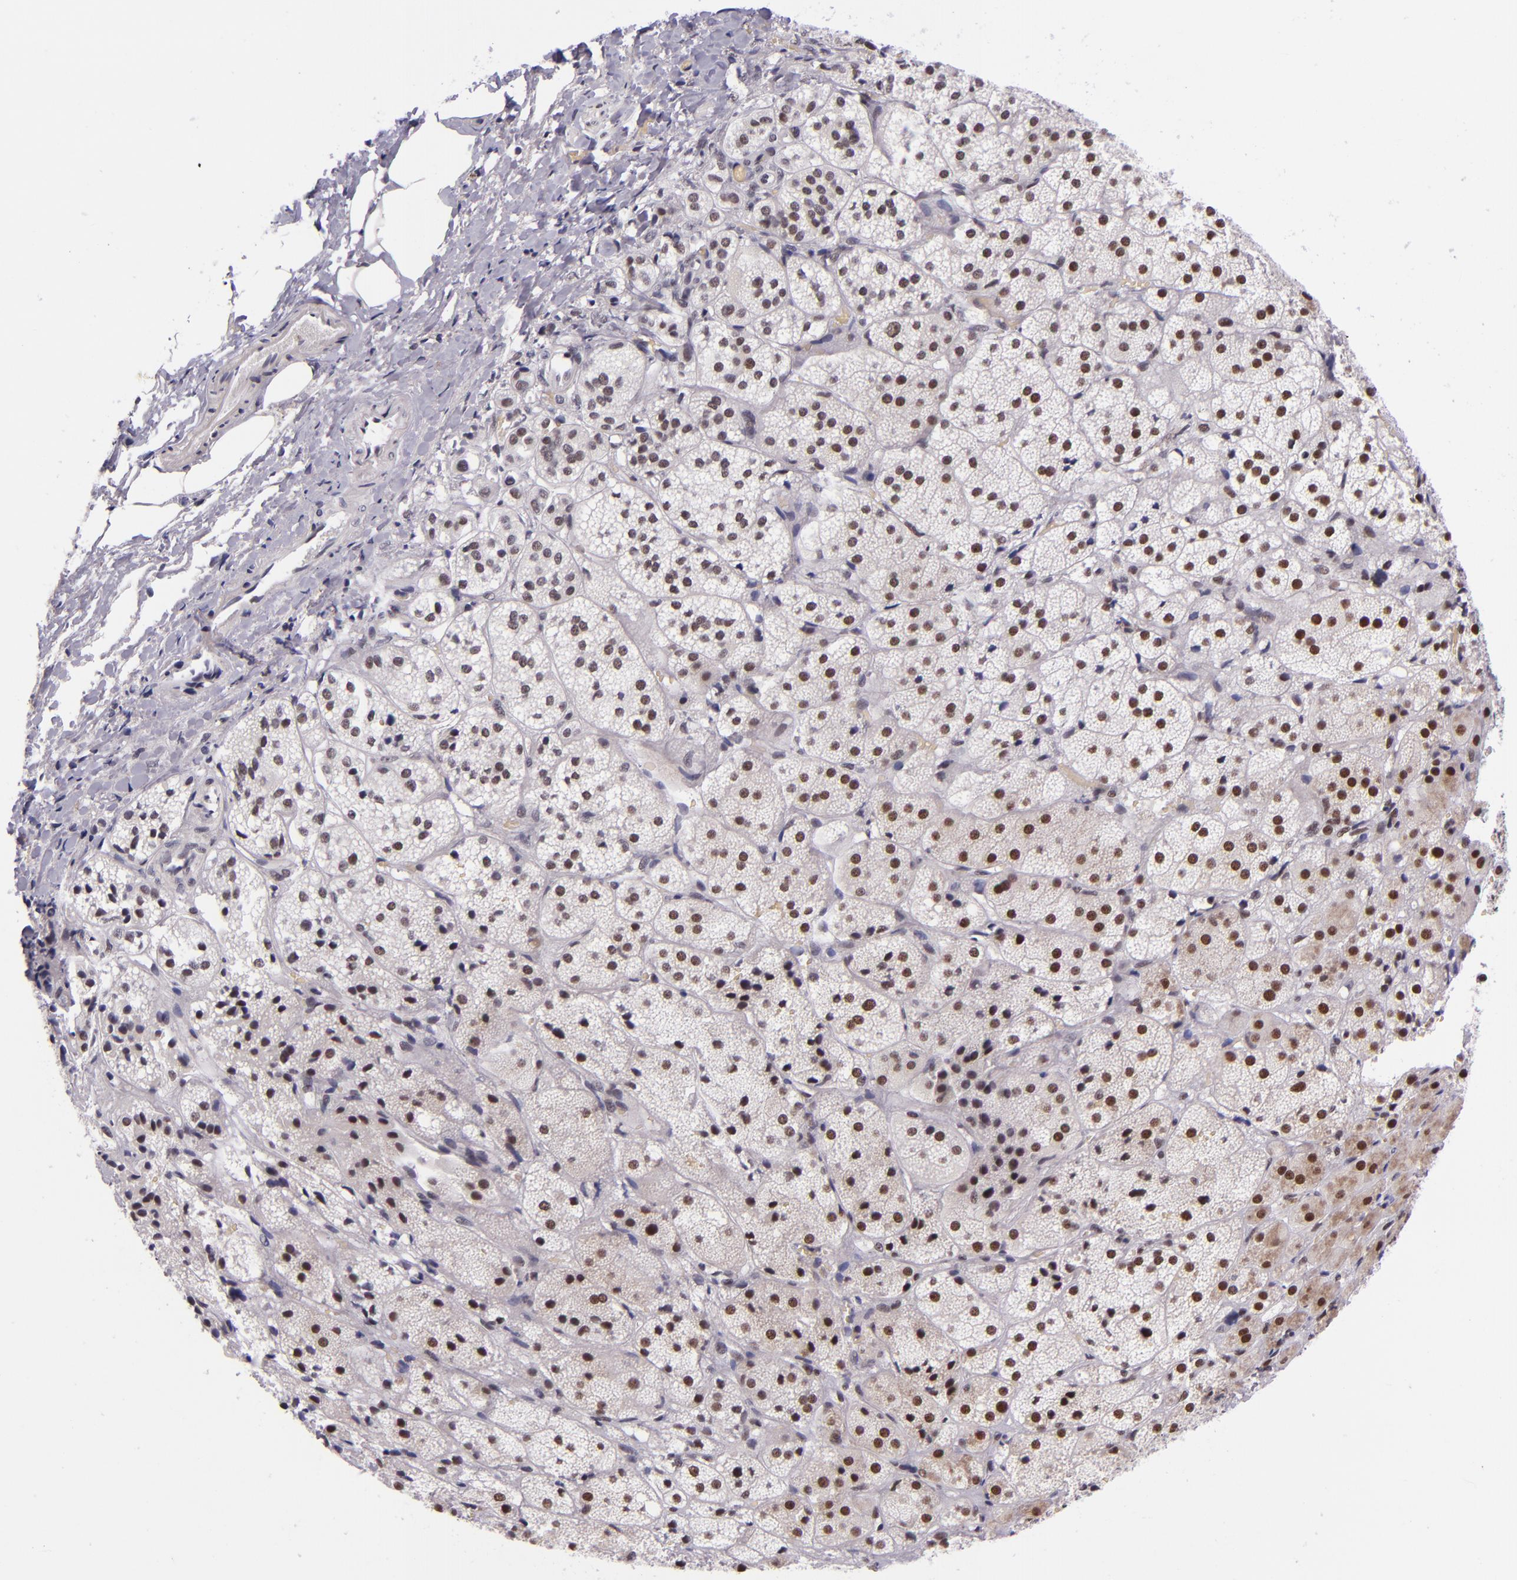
{"staining": {"intensity": "strong", "quantity": ">75%", "location": "nuclear"}, "tissue": "adrenal gland", "cell_type": "Glandular cells", "image_type": "normal", "snomed": [{"axis": "morphology", "description": "Normal tissue, NOS"}, {"axis": "topography", "description": "Adrenal gland"}], "caption": "Strong nuclear protein staining is seen in approximately >75% of glandular cells in adrenal gland.", "gene": "GPKOW", "patient": {"sex": "female", "age": 71}}